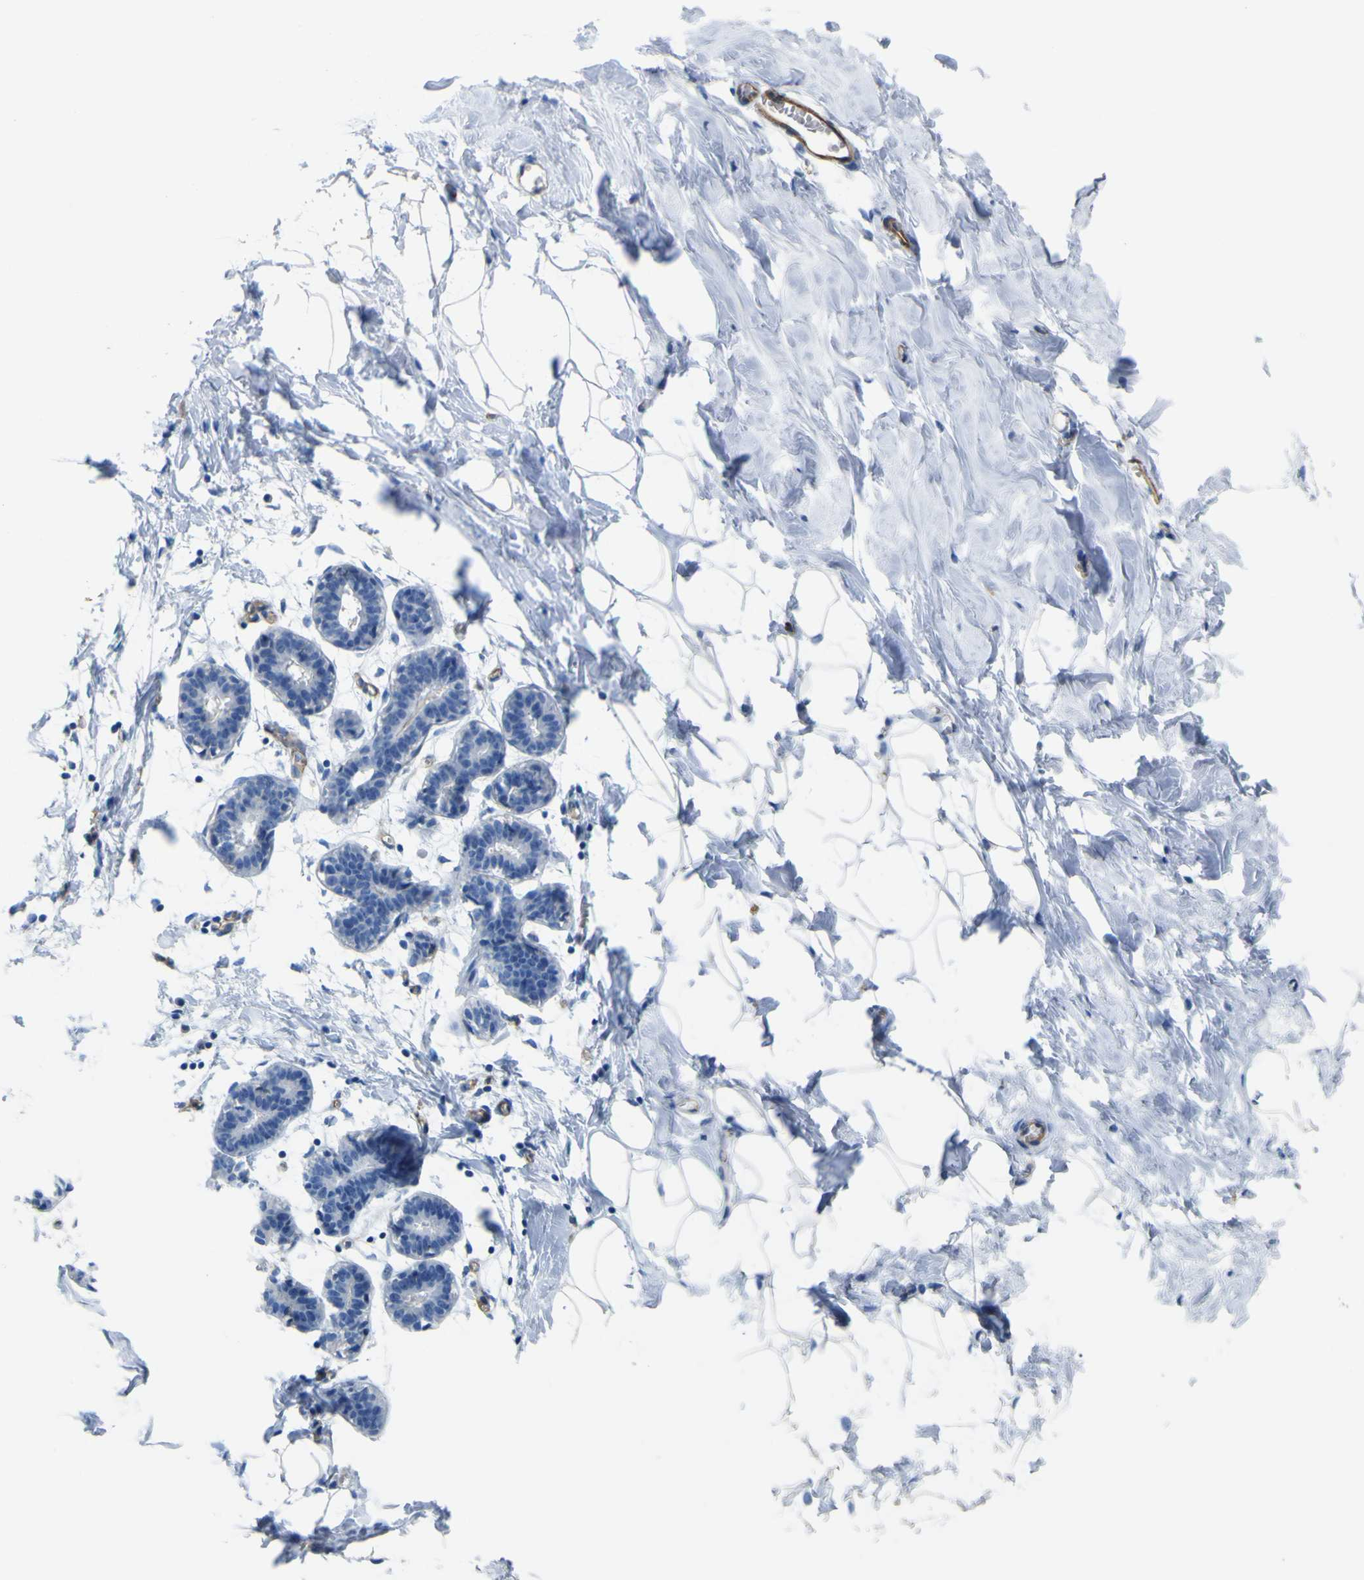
{"staining": {"intensity": "negative", "quantity": "none", "location": "none"}, "tissue": "breast", "cell_type": "Adipocytes", "image_type": "normal", "snomed": [{"axis": "morphology", "description": "Normal tissue, NOS"}, {"axis": "topography", "description": "Breast"}], "caption": "The IHC micrograph has no significant expression in adipocytes of breast. Nuclei are stained in blue.", "gene": "CD93", "patient": {"sex": "female", "age": 27}}